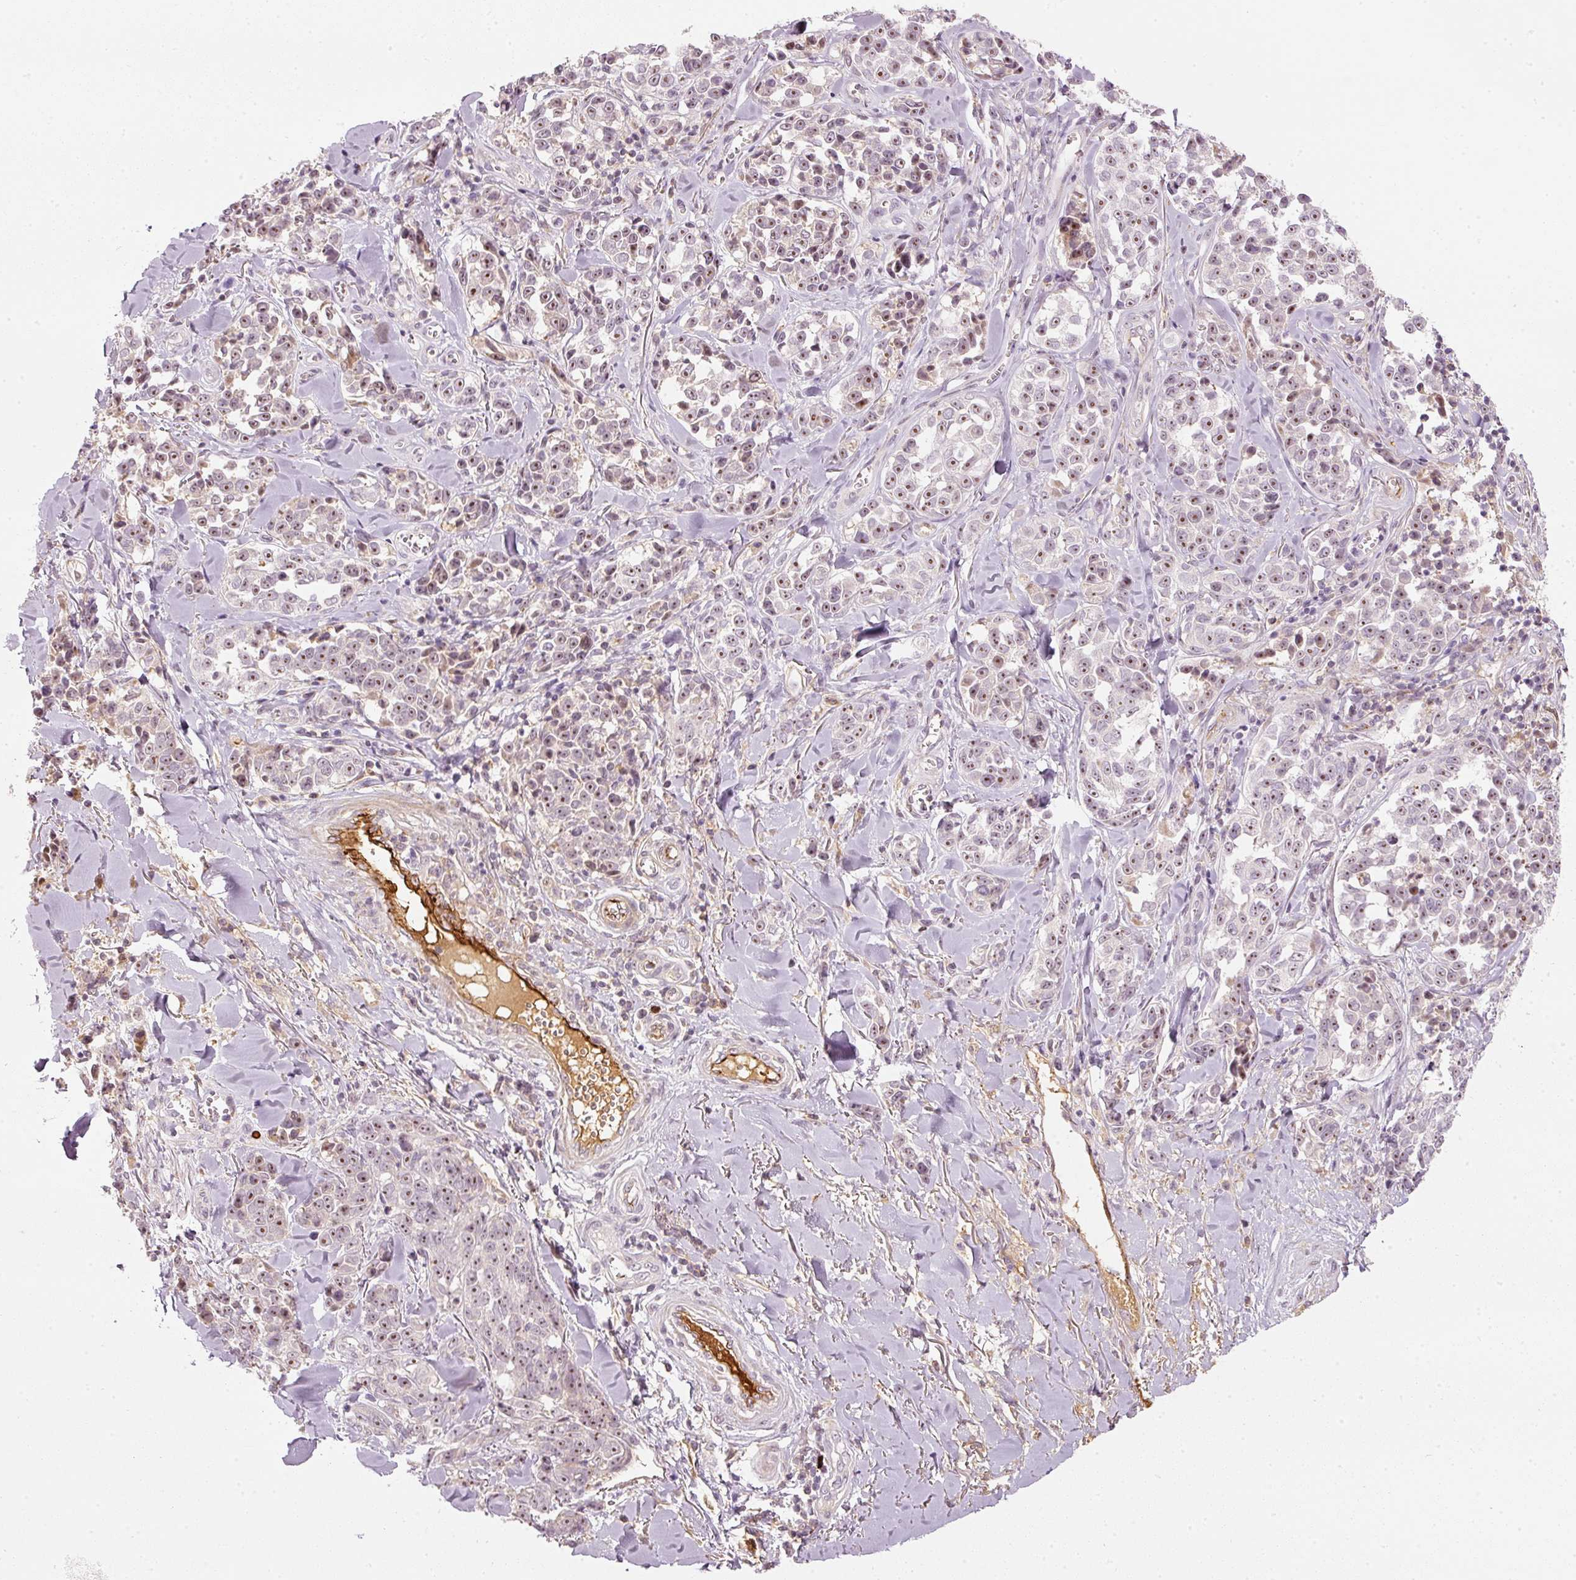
{"staining": {"intensity": "weak", "quantity": ">75%", "location": "nuclear"}, "tissue": "melanoma", "cell_type": "Tumor cells", "image_type": "cancer", "snomed": [{"axis": "morphology", "description": "Malignant melanoma, NOS"}, {"axis": "topography", "description": "Skin"}], "caption": "Malignant melanoma was stained to show a protein in brown. There is low levels of weak nuclear staining in about >75% of tumor cells.", "gene": "VCAM1", "patient": {"sex": "female", "age": 64}}